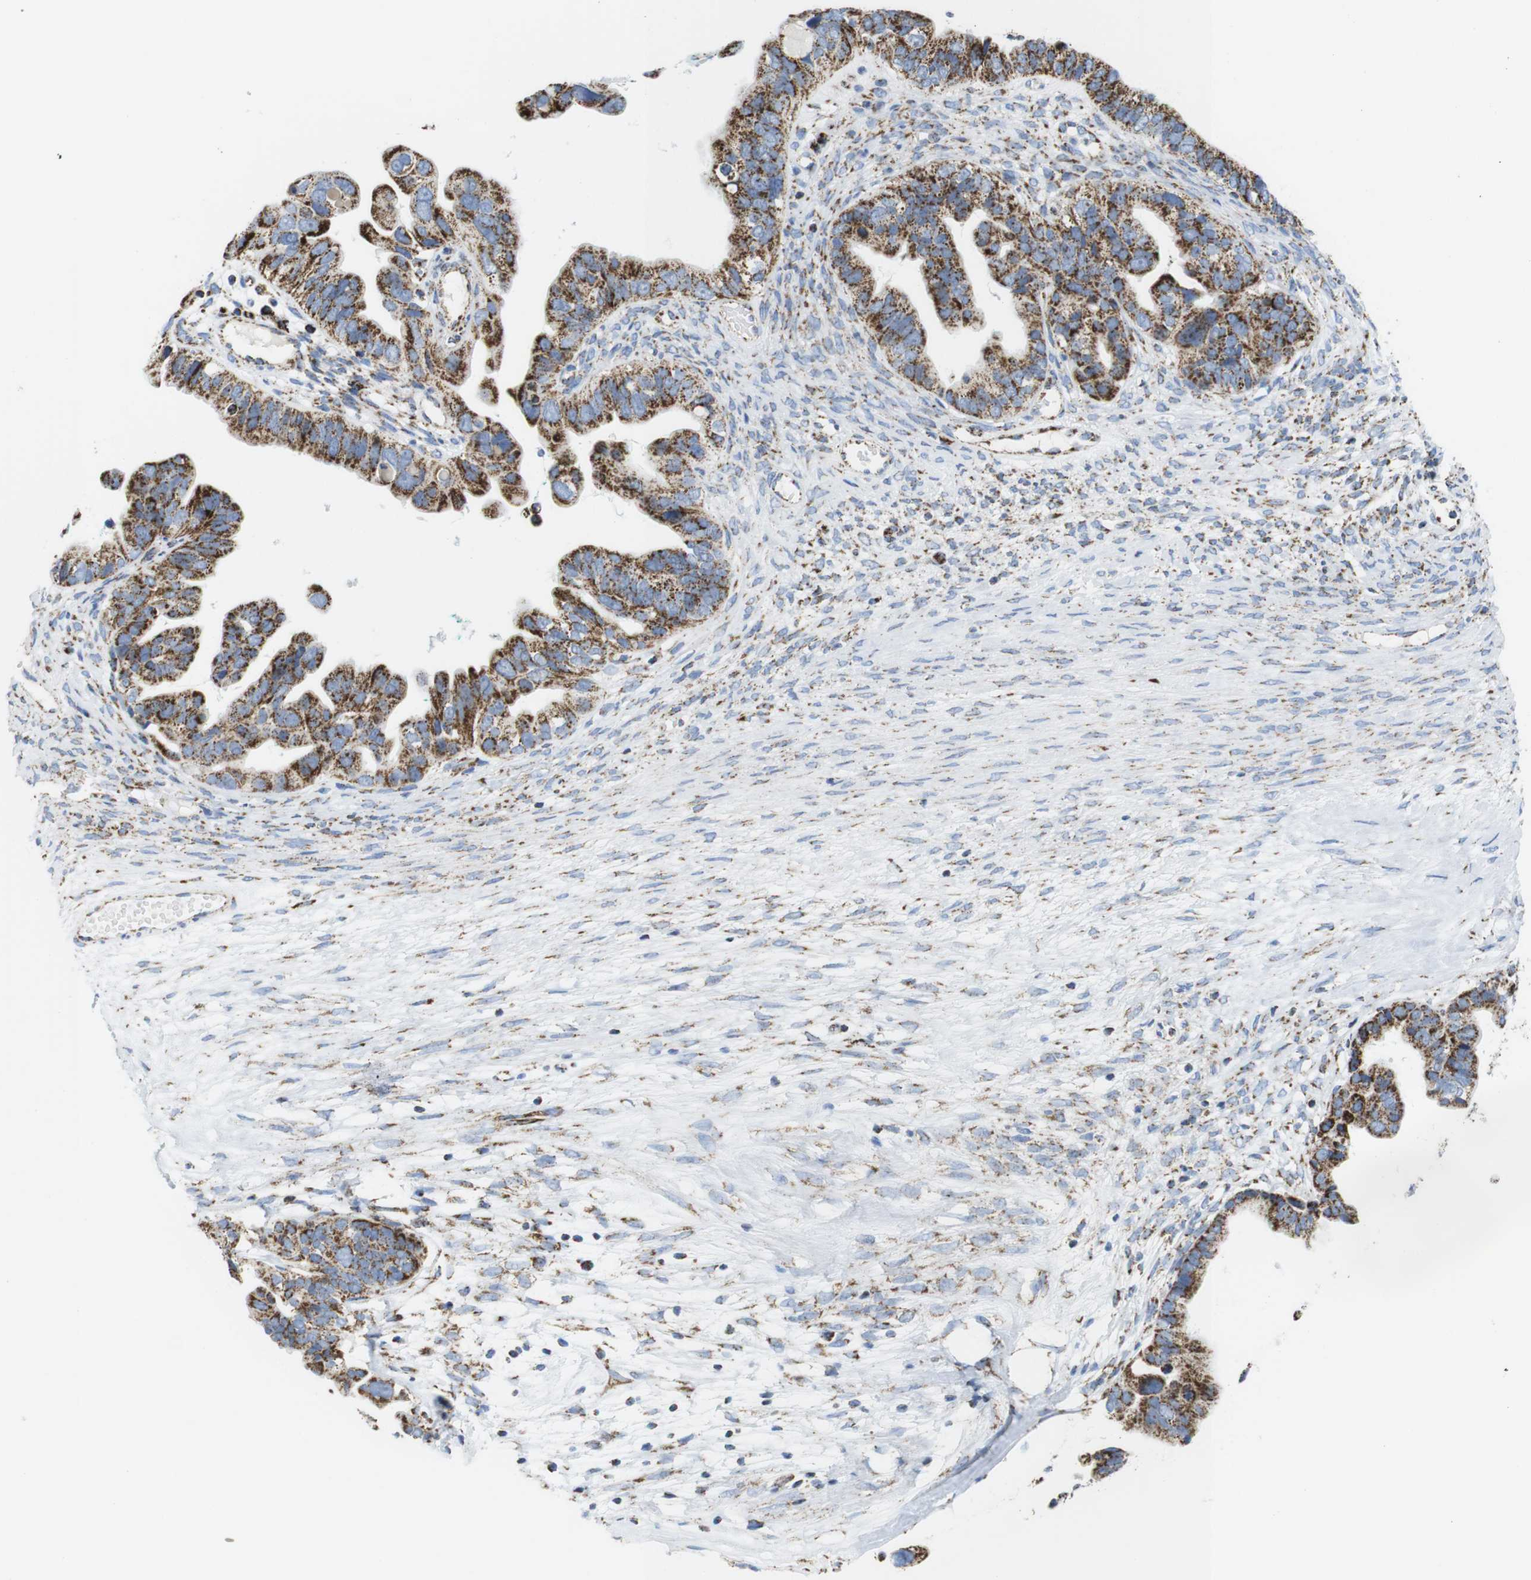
{"staining": {"intensity": "moderate", "quantity": ">75%", "location": "cytoplasmic/membranous"}, "tissue": "ovarian cancer", "cell_type": "Tumor cells", "image_type": "cancer", "snomed": [{"axis": "morphology", "description": "Cystadenocarcinoma, serous, NOS"}, {"axis": "topography", "description": "Ovary"}], "caption": "High-magnification brightfield microscopy of ovarian cancer (serous cystadenocarcinoma) stained with DAB (3,3'-diaminobenzidine) (brown) and counterstained with hematoxylin (blue). tumor cells exhibit moderate cytoplasmic/membranous positivity is identified in approximately>75% of cells. (DAB (3,3'-diaminobenzidine) IHC, brown staining for protein, blue staining for nuclei).", "gene": "ATP5PO", "patient": {"sex": "female", "age": 56}}